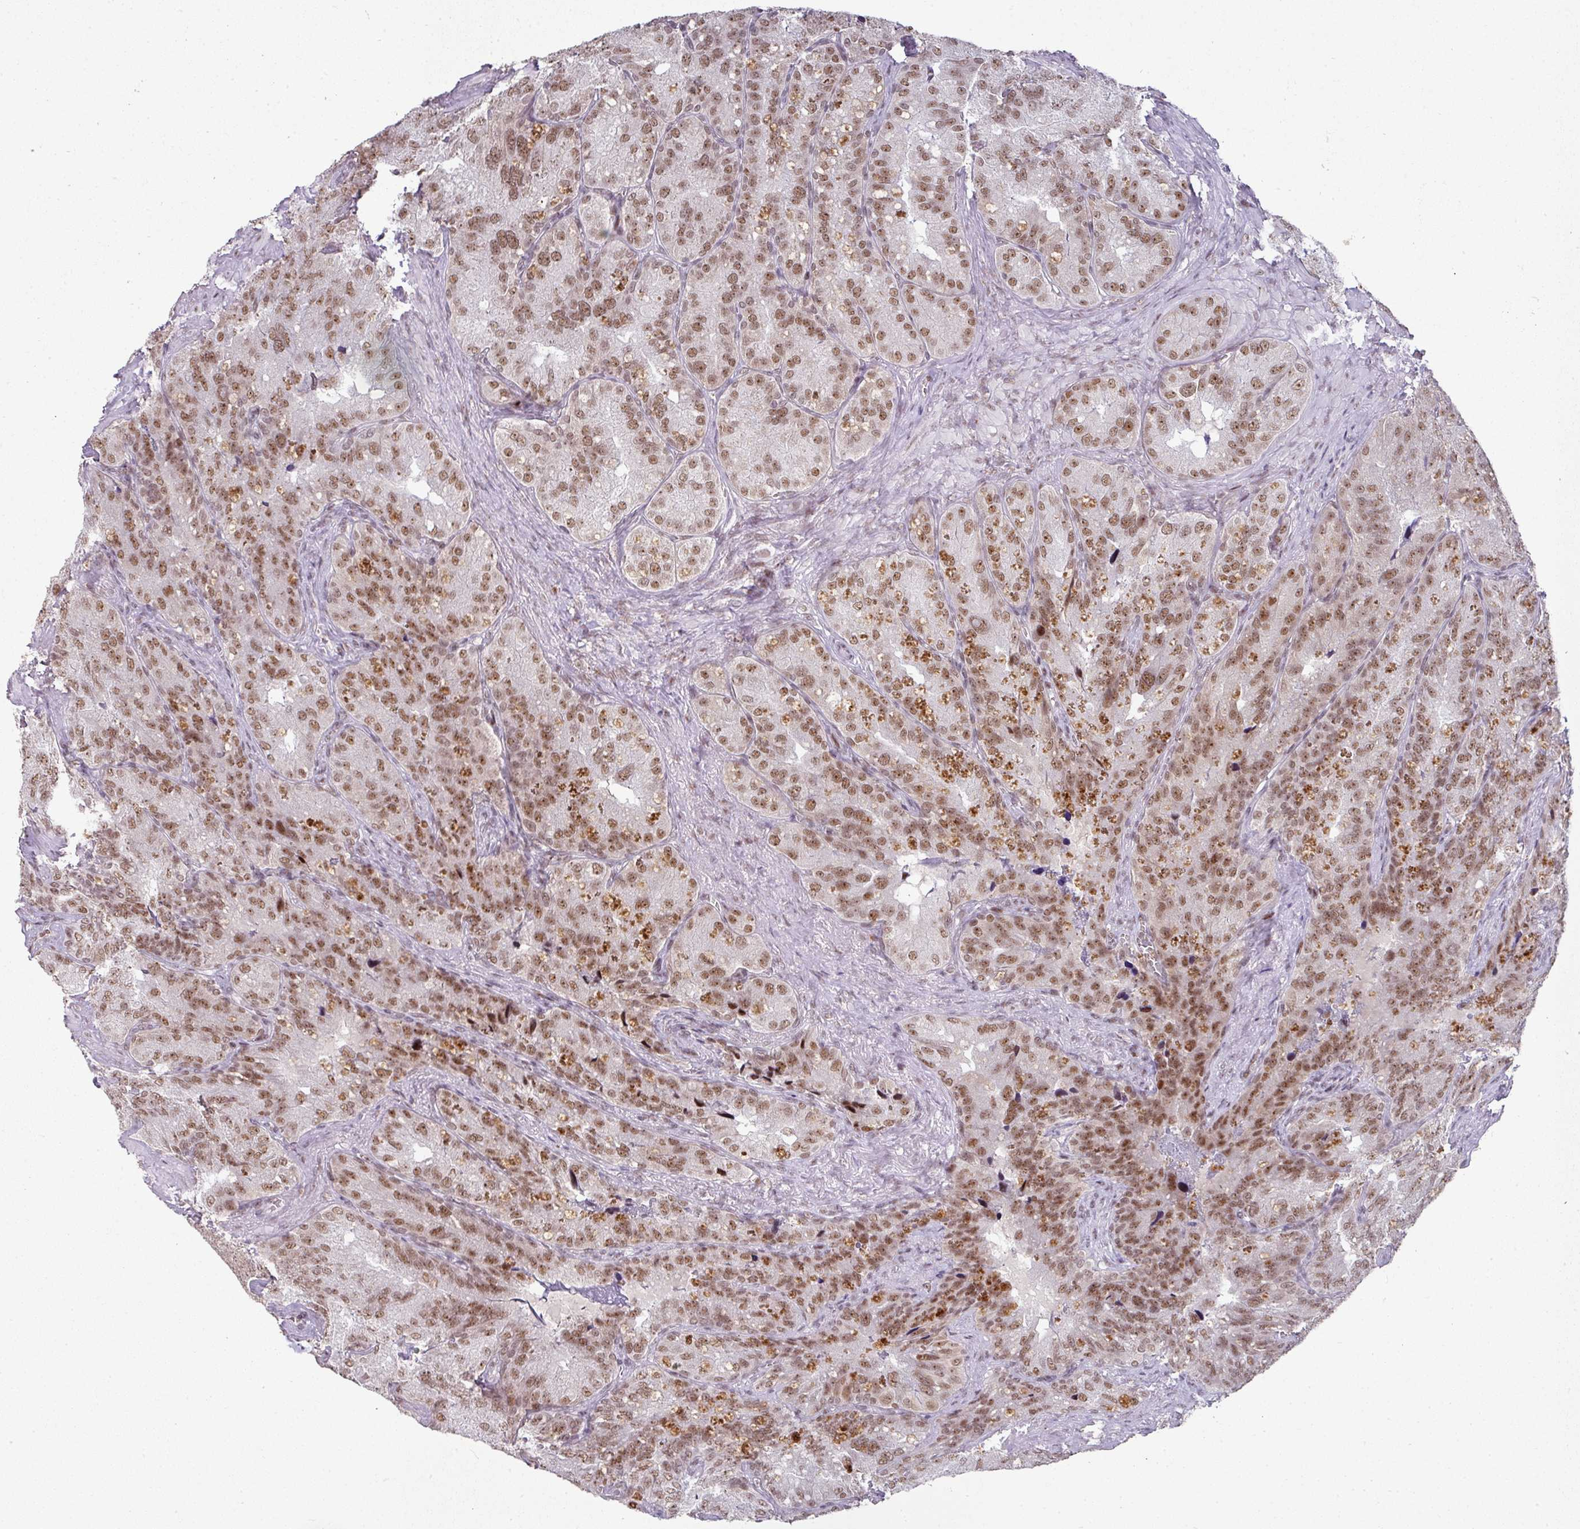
{"staining": {"intensity": "moderate", "quantity": ">75%", "location": "nuclear"}, "tissue": "seminal vesicle", "cell_type": "Glandular cells", "image_type": "normal", "snomed": [{"axis": "morphology", "description": "Normal tissue, NOS"}, {"axis": "topography", "description": "Seminal veicle"}], "caption": "Immunohistochemical staining of benign seminal vesicle shows >75% levels of moderate nuclear protein positivity in approximately >75% of glandular cells.", "gene": "NEIL1", "patient": {"sex": "male", "age": 69}}